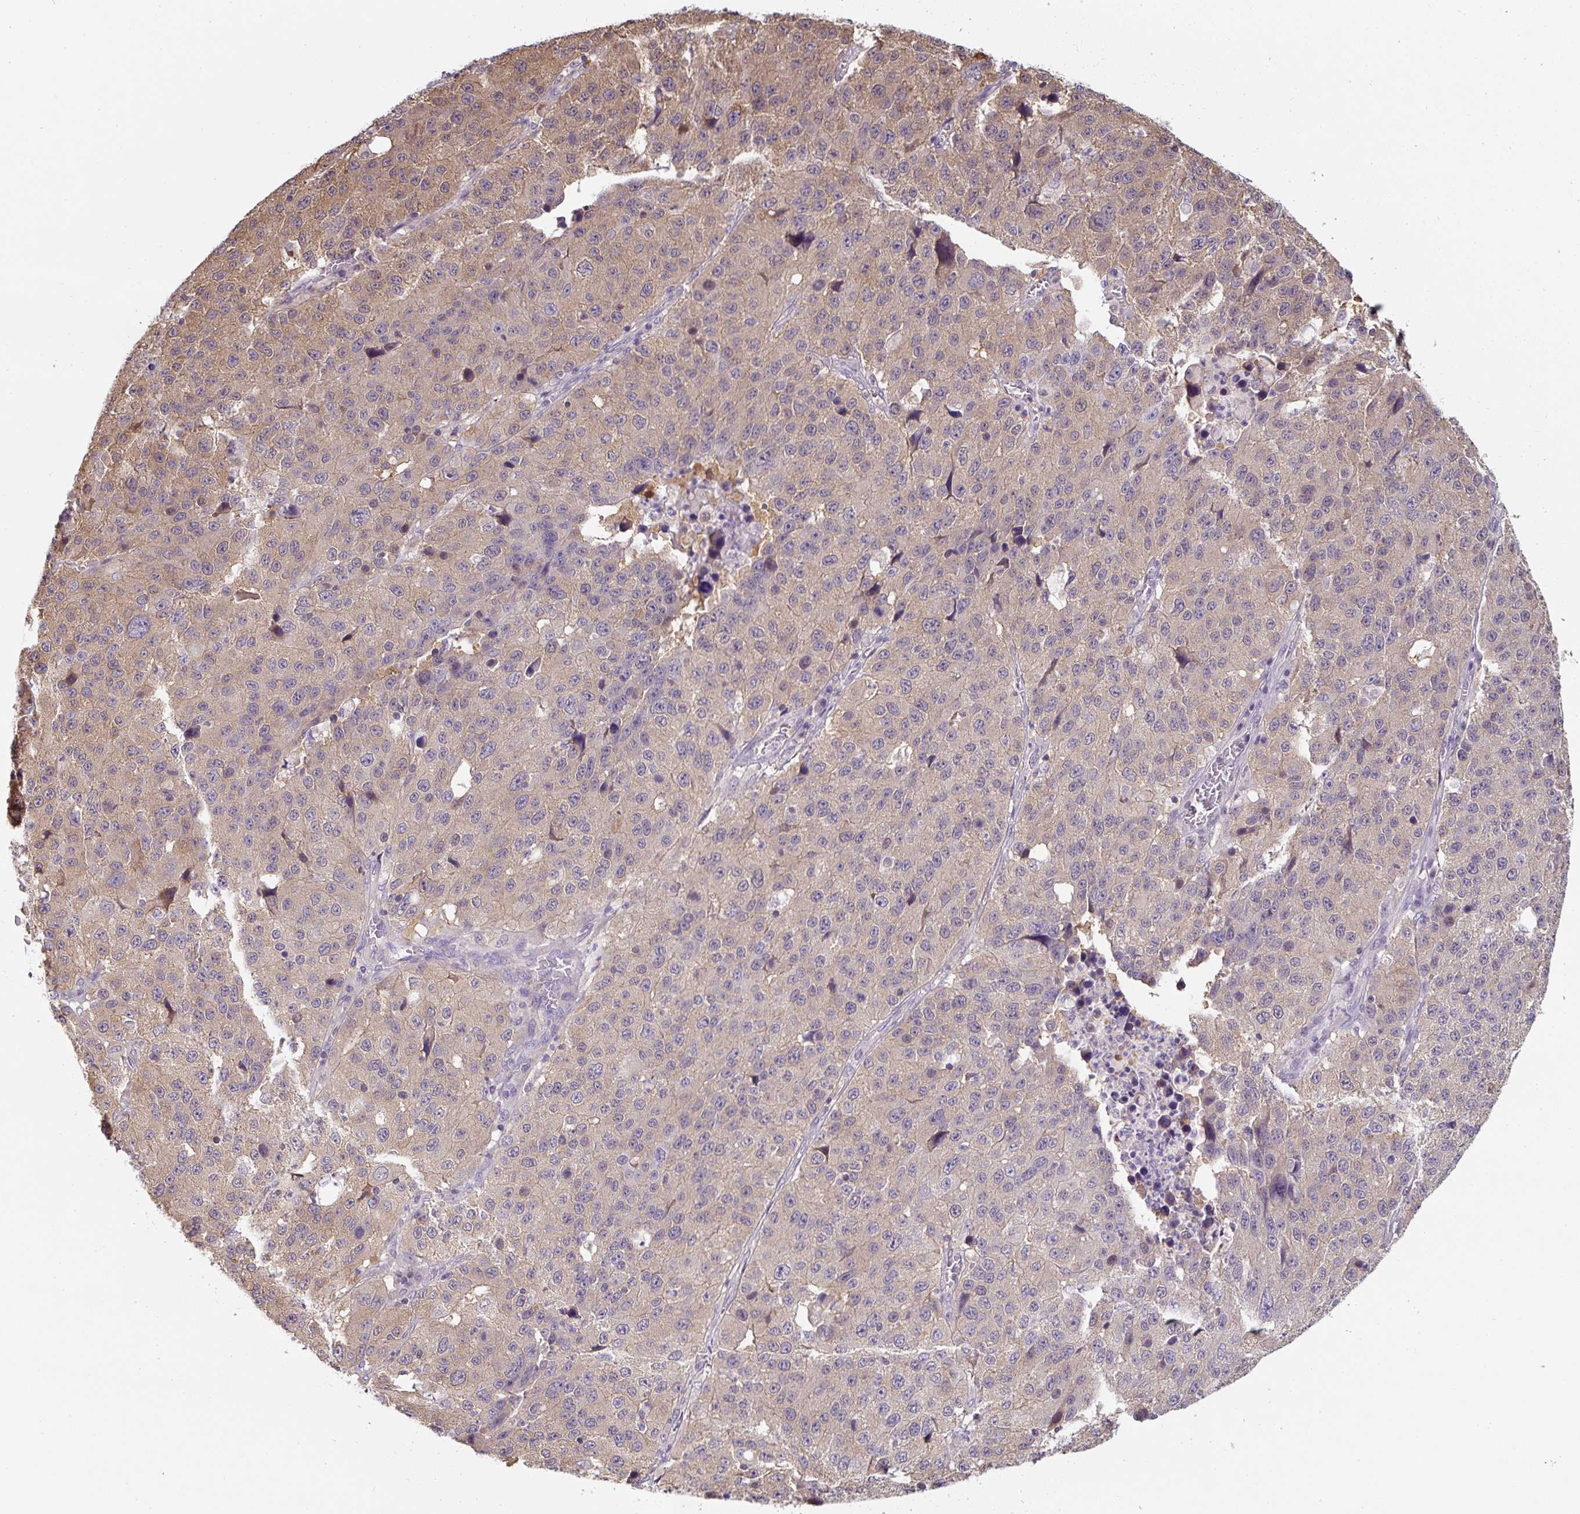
{"staining": {"intensity": "weak", "quantity": "25%-75%", "location": "cytoplasmic/membranous"}, "tissue": "stomach cancer", "cell_type": "Tumor cells", "image_type": "cancer", "snomed": [{"axis": "morphology", "description": "Adenocarcinoma, NOS"}, {"axis": "topography", "description": "Stomach"}], "caption": "Immunohistochemical staining of stomach cancer exhibits low levels of weak cytoplasmic/membranous expression in approximately 25%-75% of tumor cells. The protein is stained brown, and the nuclei are stained in blue (DAB (3,3'-diaminobenzidine) IHC with brightfield microscopy, high magnification).", "gene": "ST13", "patient": {"sex": "male", "age": 71}}